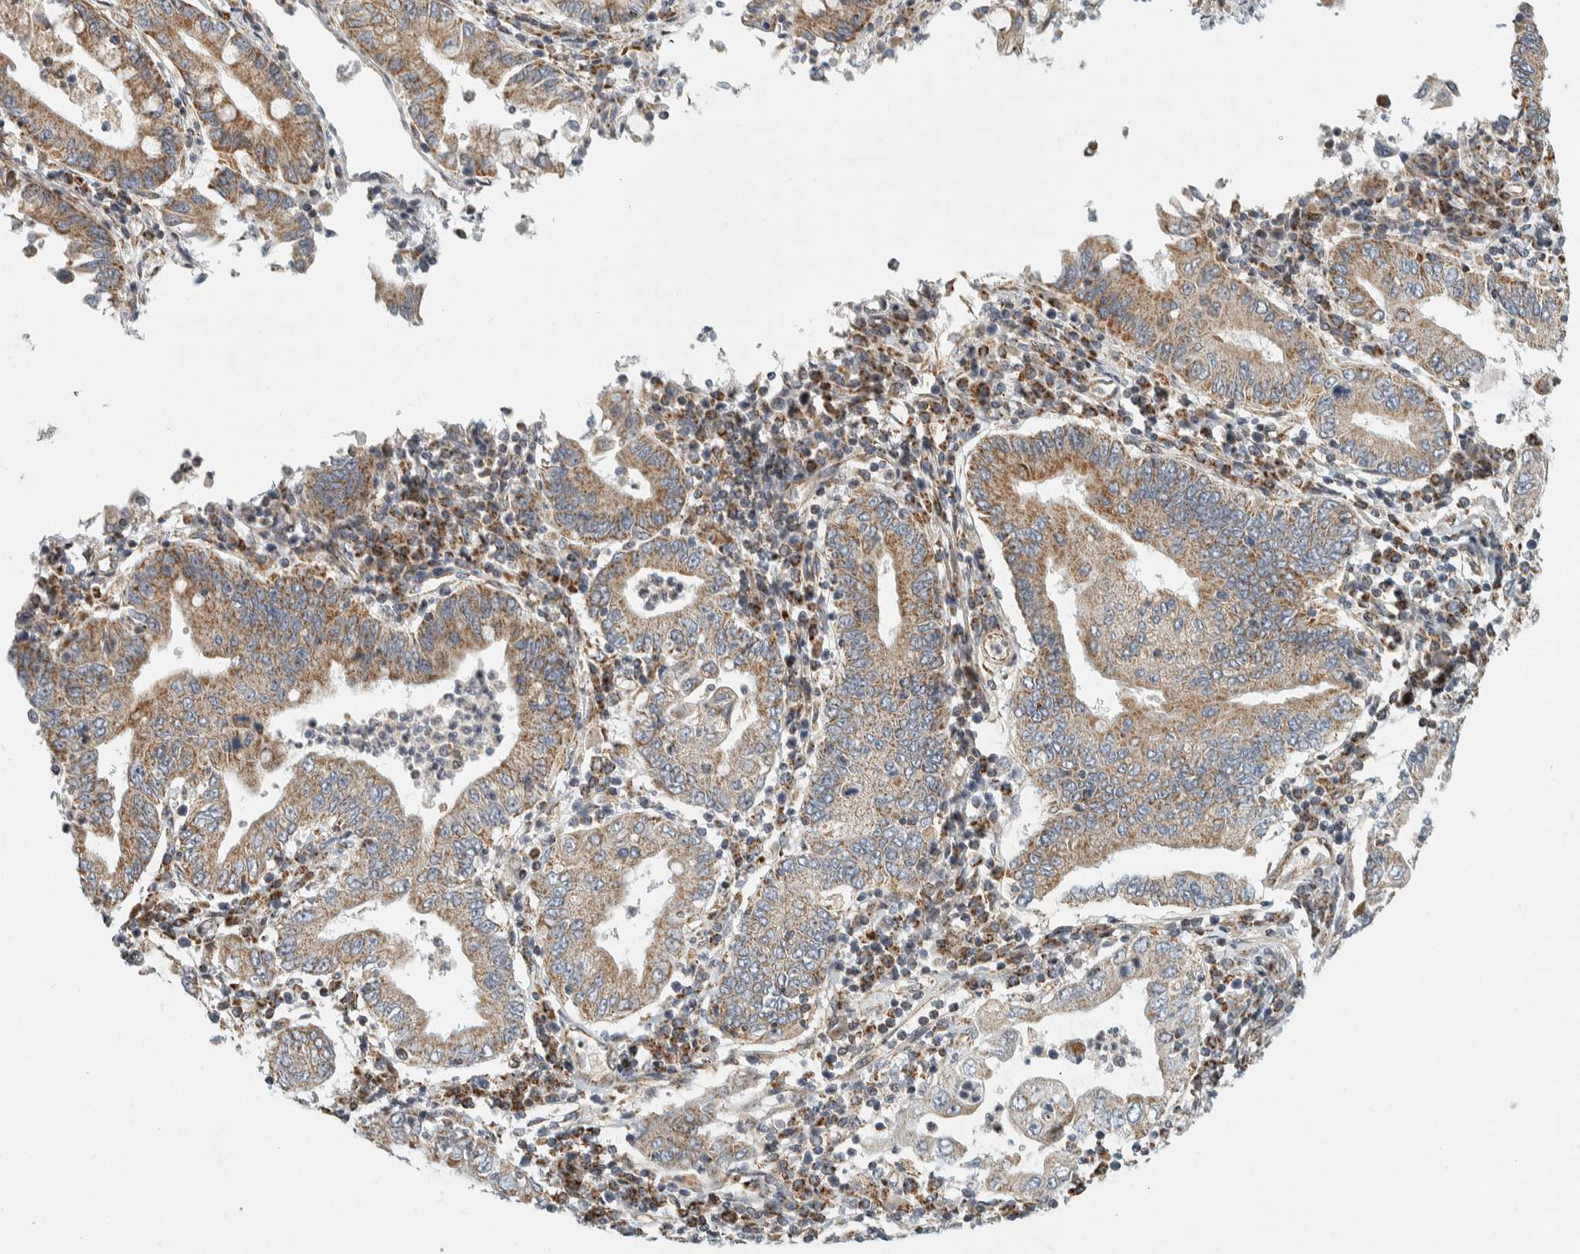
{"staining": {"intensity": "moderate", "quantity": ">75%", "location": "cytoplasmic/membranous"}, "tissue": "stomach cancer", "cell_type": "Tumor cells", "image_type": "cancer", "snomed": [{"axis": "morphology", "description": "Normal tissue, NOS"}, {"axis": "morphology", "description": "Adenocarcinoma, NOS"}, {"axis": "topography", "description": "Esophagus"}, {"axis": "topography", "description": "Stomach, upper"}, {"axis": "topography", "description": "Peripheral nerve tissue"}], "caption": "This is a micrograph of immunohistochemistry (IHC) staining of stomach adenocarcinoma, which shows moderate positivity in the cytoplasmic/membranous of tumor cells.", "gene": "AFP", "patient": {"sex": "male", "age": 62}}